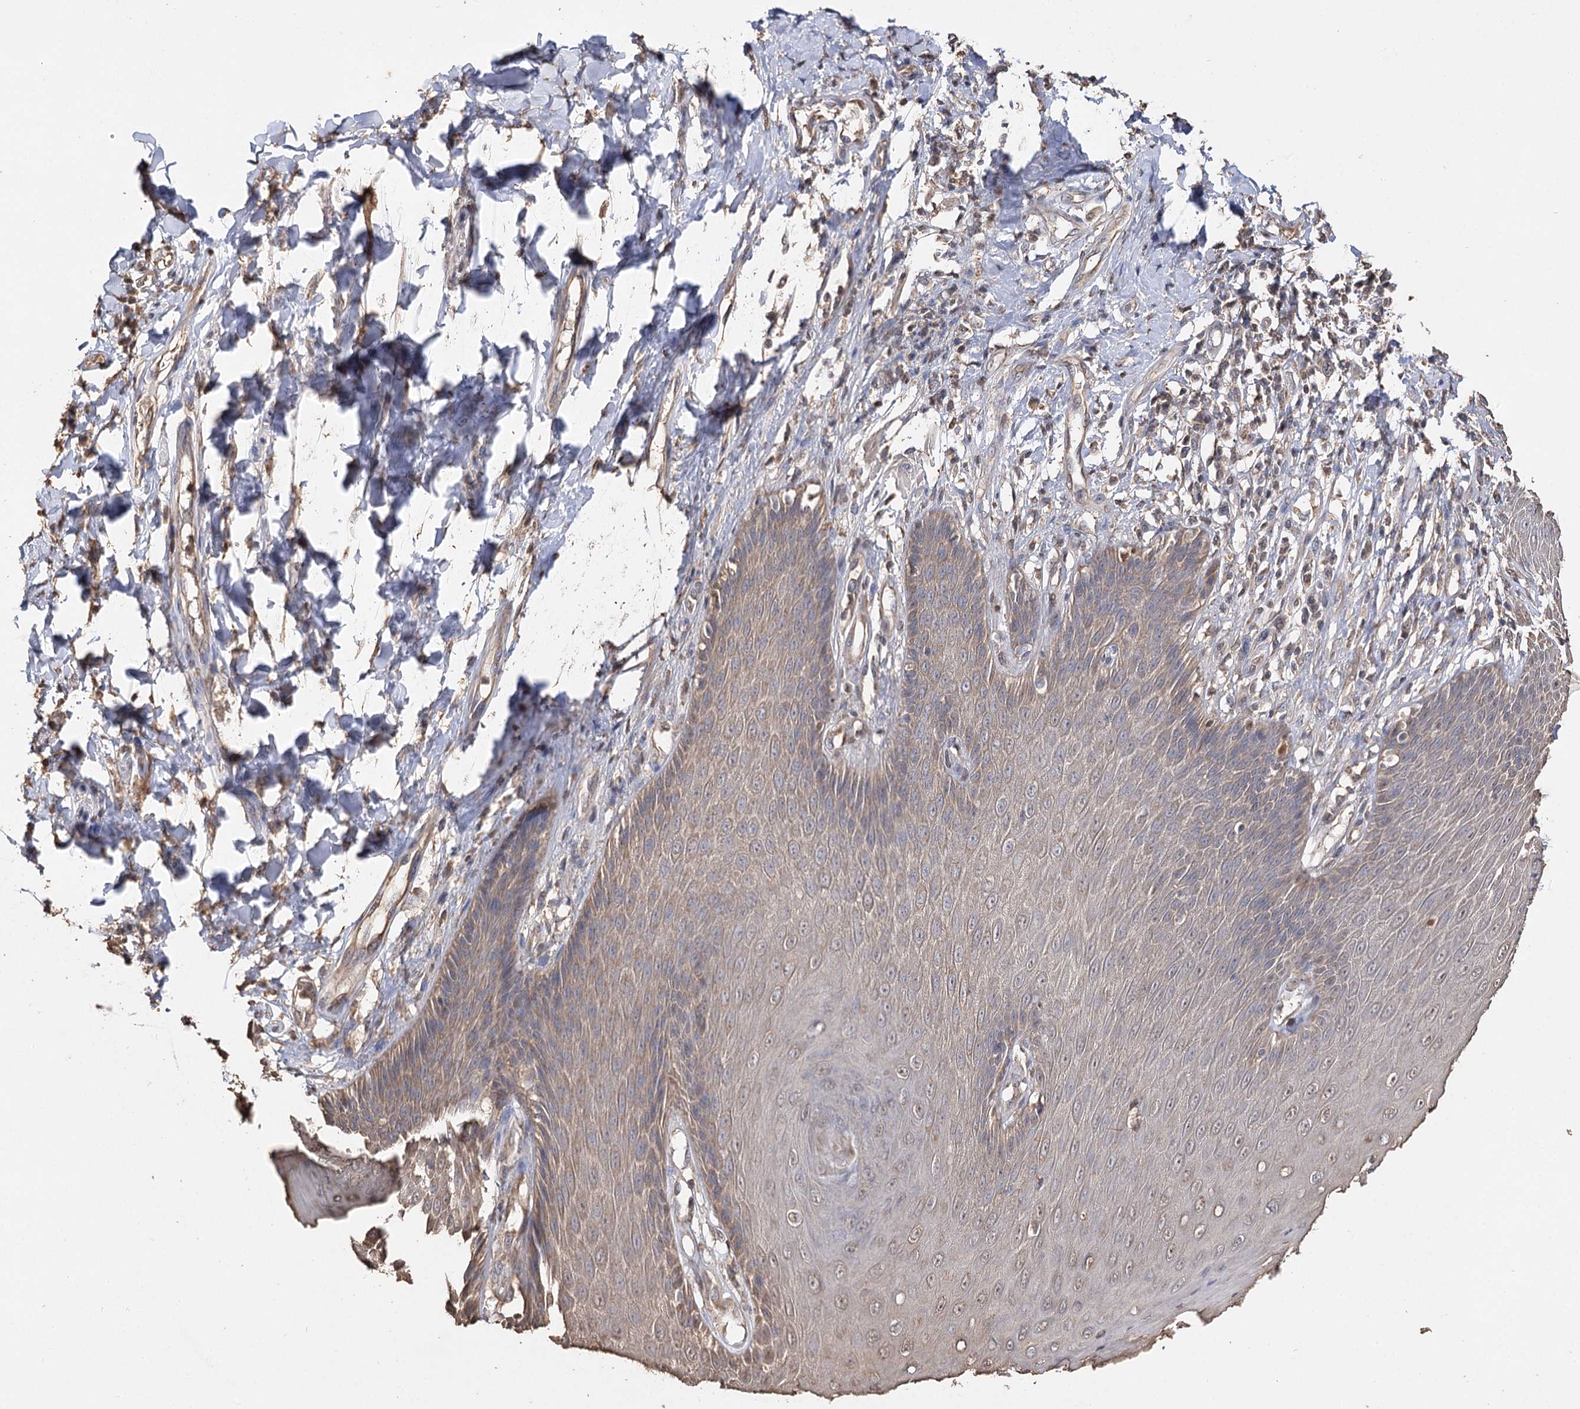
{"staining": {"intensity": "moderate", "quantity": ">75%", "location": "cytoplasmic/membranous,nuclear"}, "tissue": "skin", "cell_type": "Epidermal cells", "image_type": "normal", "snomed": [{"axis": "morphology", "description": "Normal tissue, NOS"}, {"axis": "topography", "description": "Anal"}], "caption": "High-magnification brightfield microscopy of normal skin stained with DAB (brown) and counterstained with hematoxylin (blue). epidermal cells exhibit moderate cytoplasmic/membranous,nuclear expression is identified in approximately>75% of cells. The staining was performed using DAB to visualize the protein expression in brown, while the nuclei were stained in blue with hematoxylin (Magnification: 20x).", "gene": "ARL13A", "patient": {"sex": "male", "age": 69}}